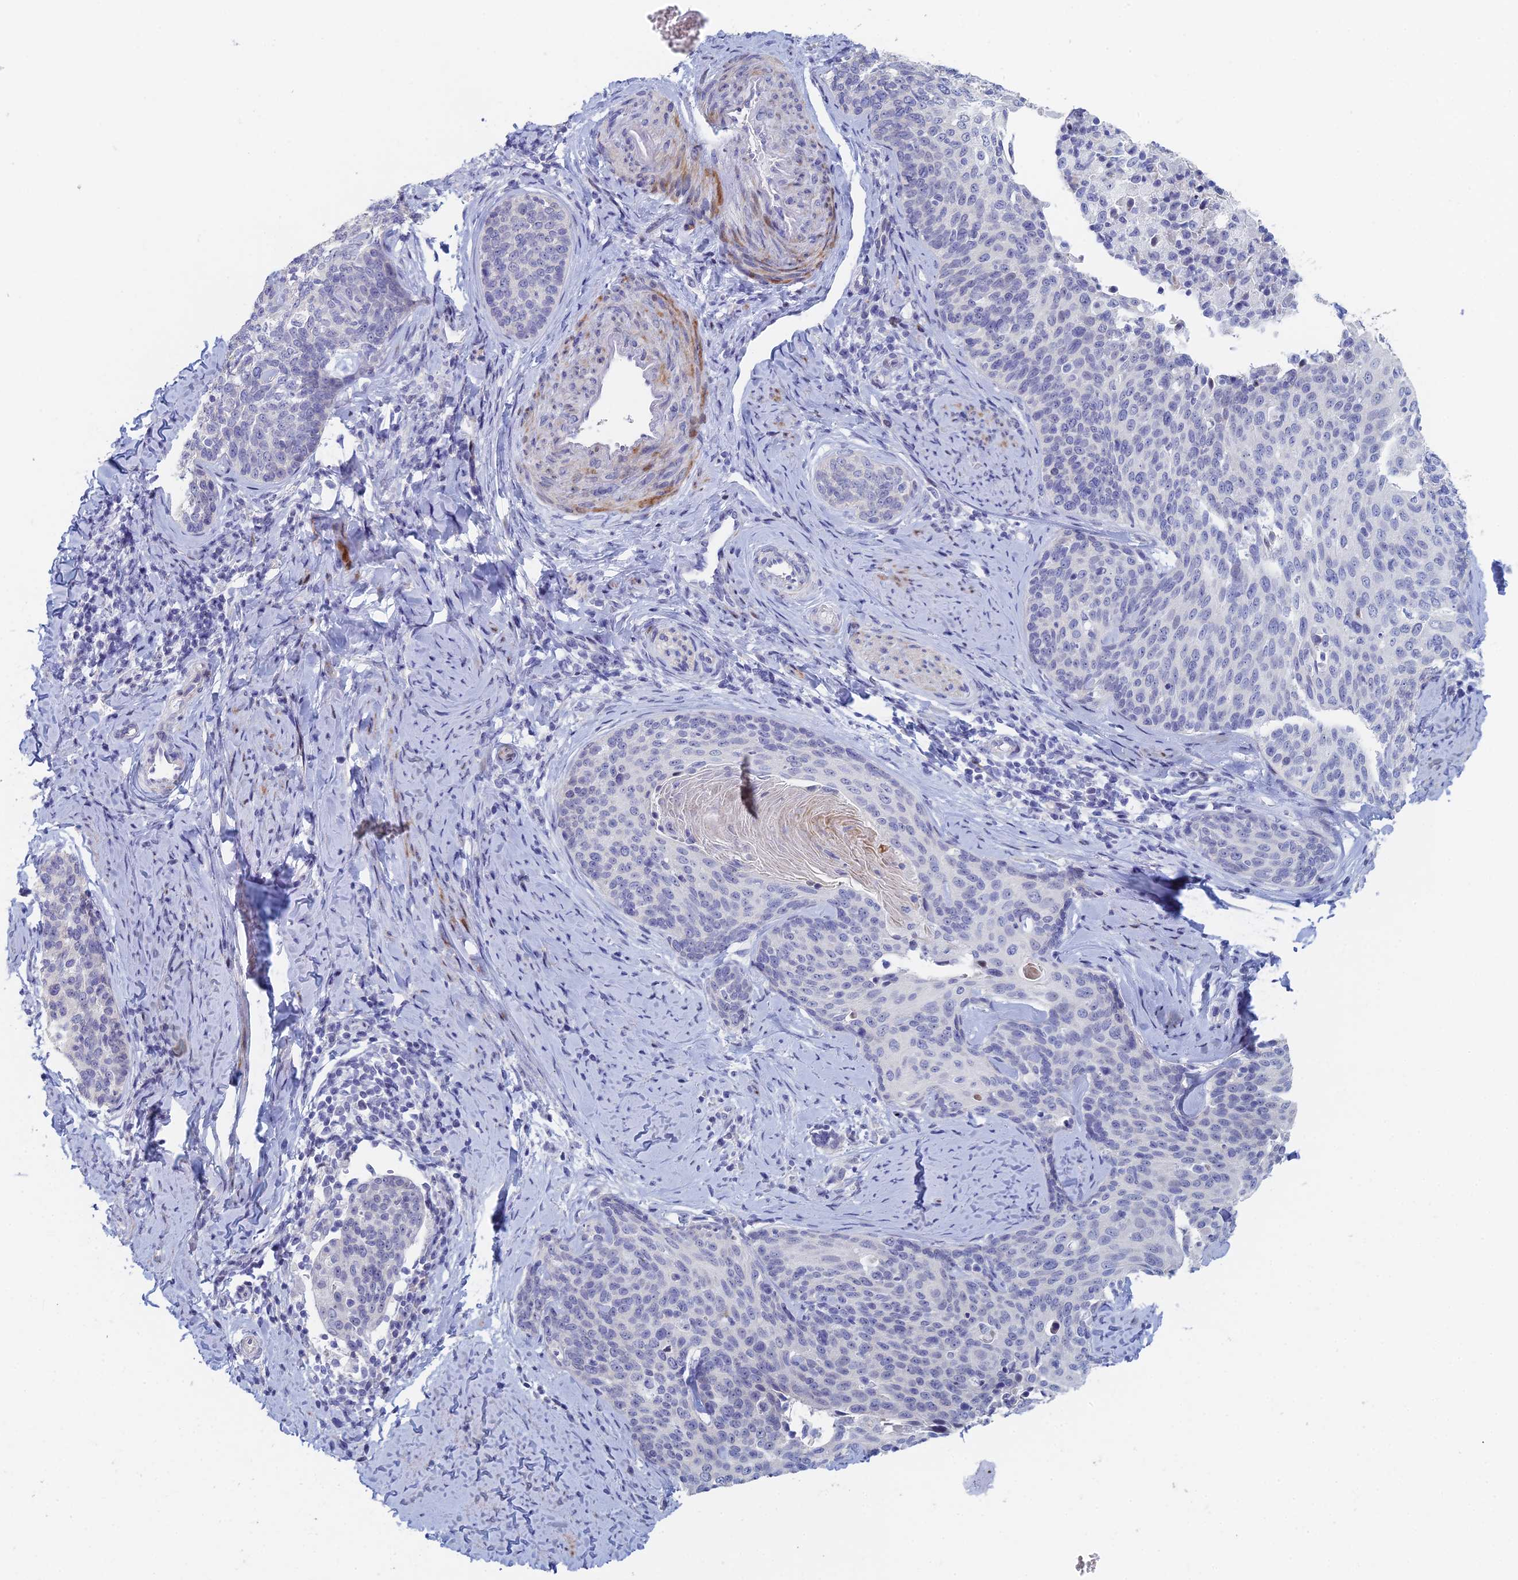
{"staining": {"intensity": "negative", "quantity": "none", "location": "none"}, "tissue": "cervical cancer", "cell_type": "Tumor cells", "image_type": "cancer", "snomed": [{"axis": "morphology", "description": "Squamous cell carcinoma, NOS"}, {"axis": "topography", "description": "Cervix"}], "caption": "An image of cervical cancer (squamous cell carcinoma) stained for a protein demonstrates no brown staining in tumor cells.", "gene": "DRGX", "patient": {"sex": "female", "age": 50}}